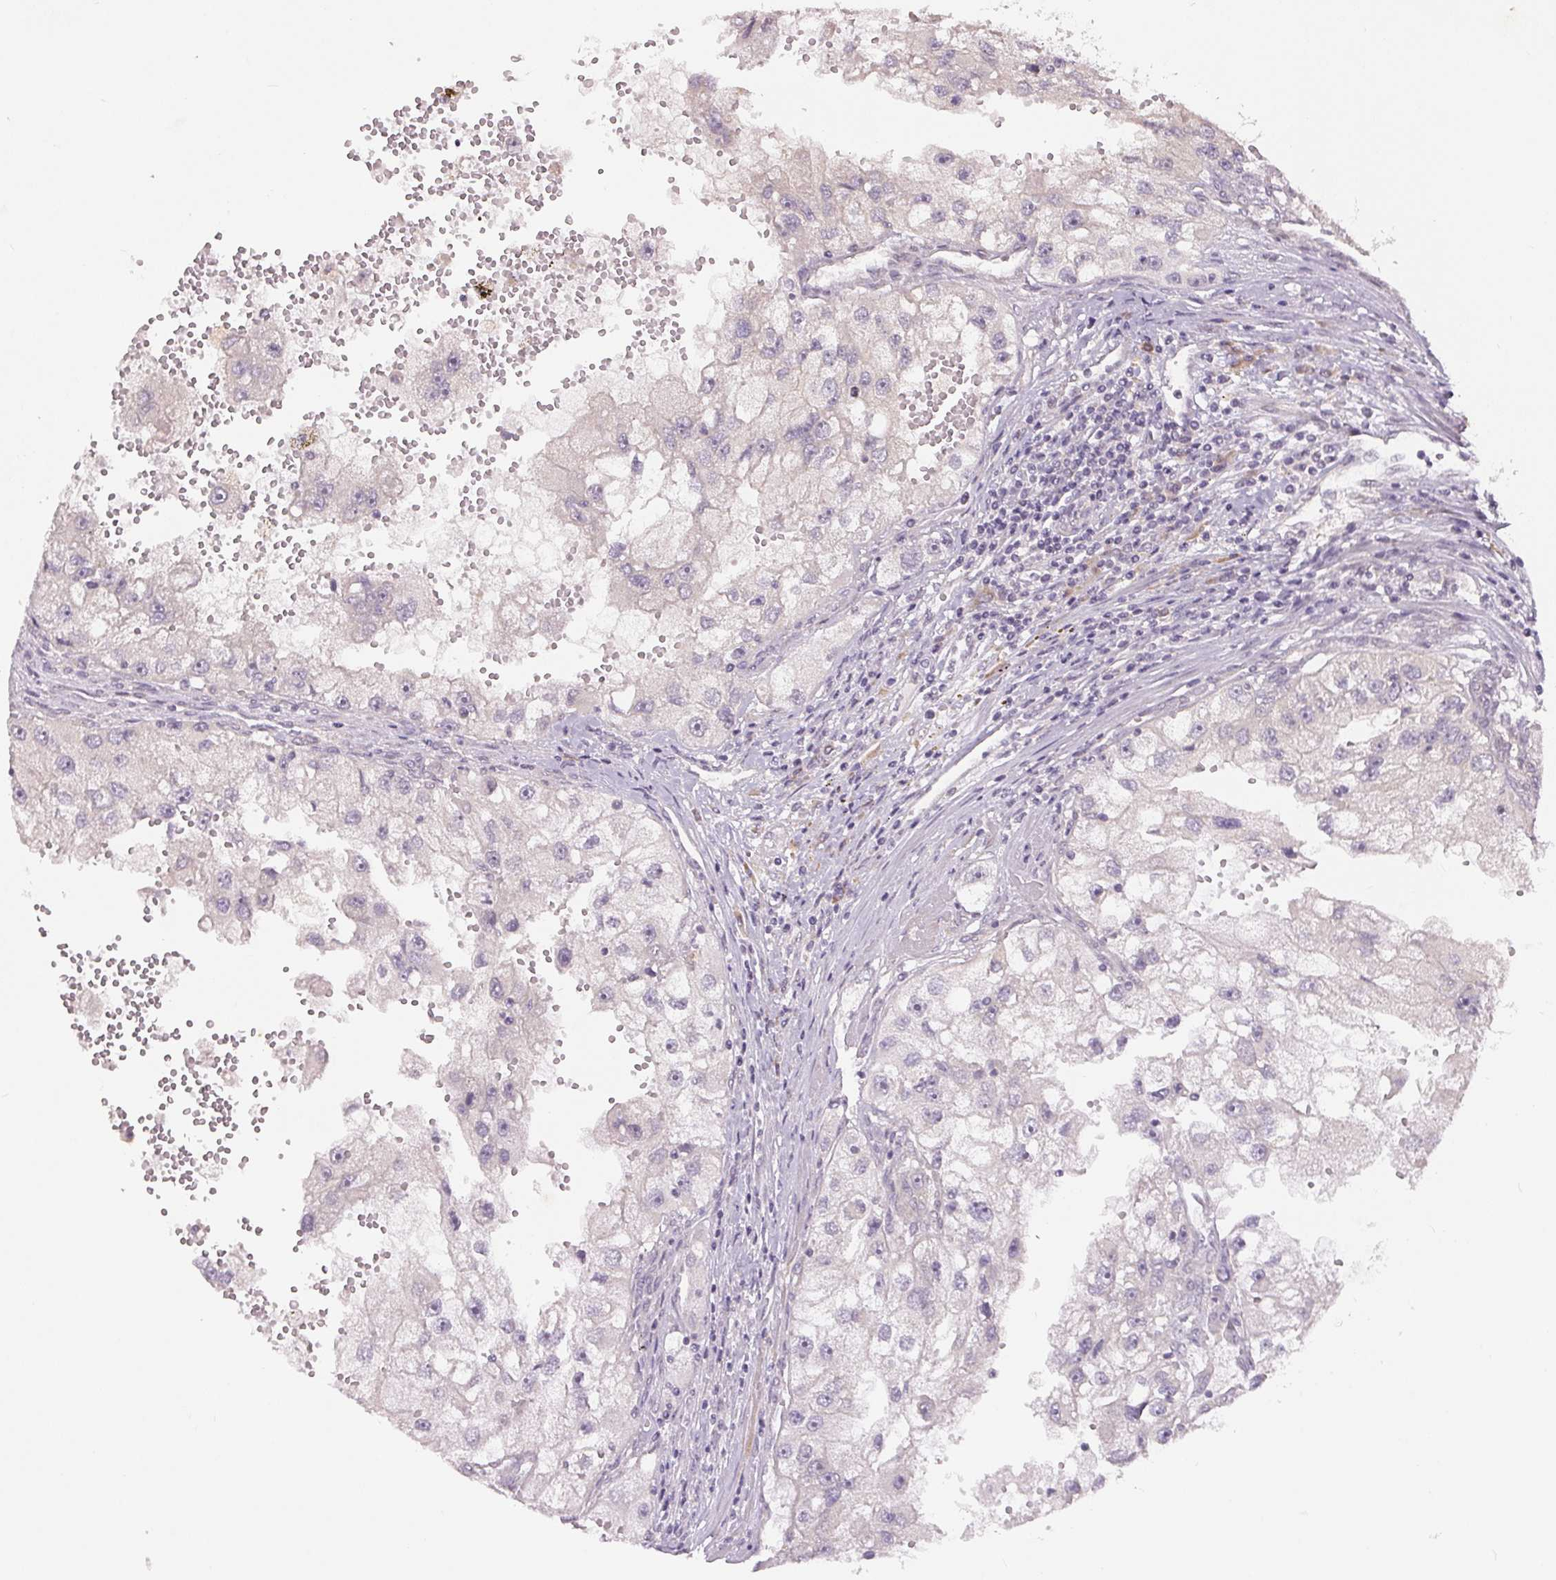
{"staining": {"intensity": "negative", "quantity": "none", "location": "none"}, "tissue": "renal cancer", "cell_type": "Tumor cells", "image_type": "cancer", "snomed": [{"axis": "morphology", "description": "Adenocarcinoma, NOS"}, {"axis": "topography", "description": "Kidney"}], "caption": "An immunohistochemistry (IHC) histopathology image of renal cancer (adenocarcinoma) is shown. There is no staining in tumor cells of renal cancer (adenocarcinoma).", "gene": "TTC23L", "patient": {"sex": "male", "age": 63}}